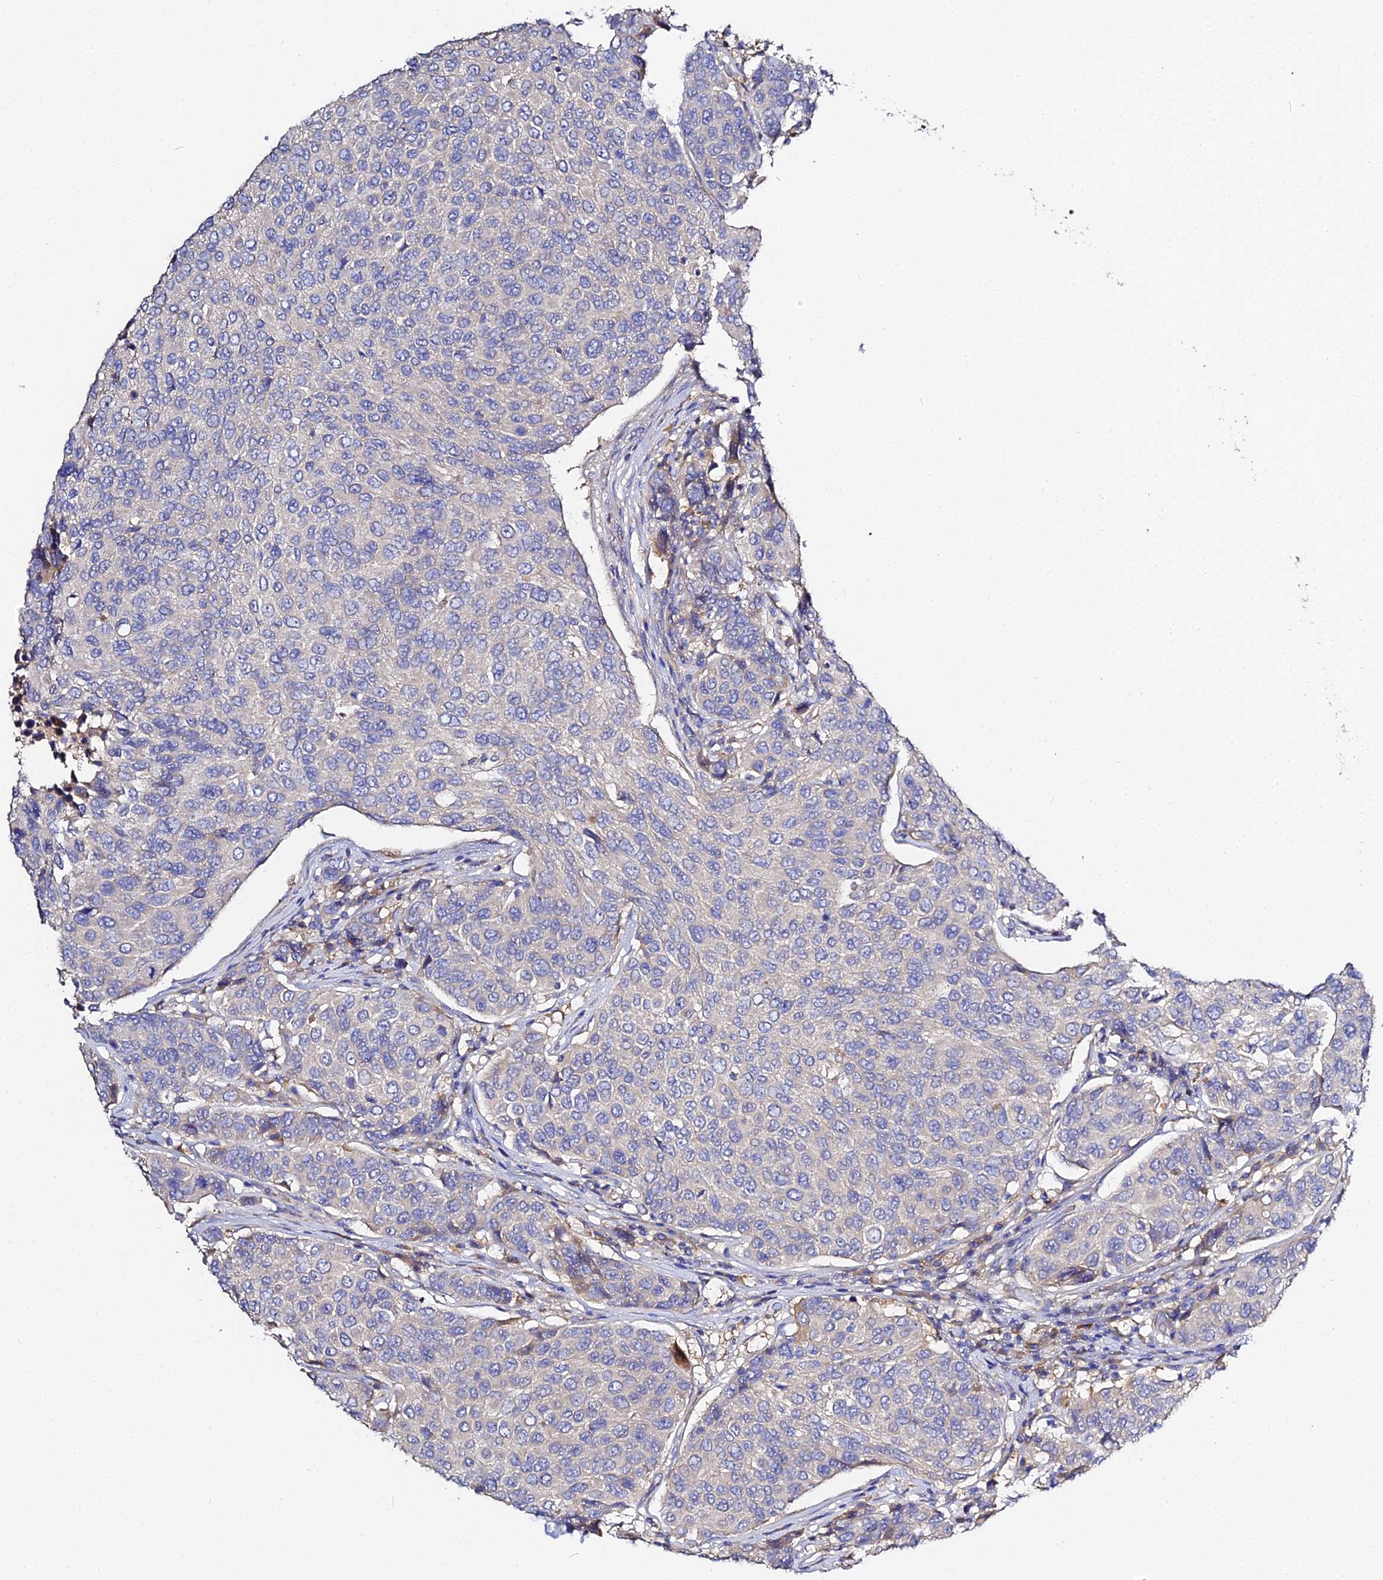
{"staining": {"intensity": "negative", "quantity": "none", "location": "none"}, "tissue": "breast cancer", "cell_type": "Tumor cells", "image_type": "cancer", "snomed": [{"axis": "morphology", "description": "Duct carcinoma"}, {"axis": "topography", "description": "Breast"}], "caption": "Histopathology image shows no significant protein expression in tumor cells of intraductal carcinoma (breast).", "gene": "SCX", "patient": {"sex": "female", "age": 55}}